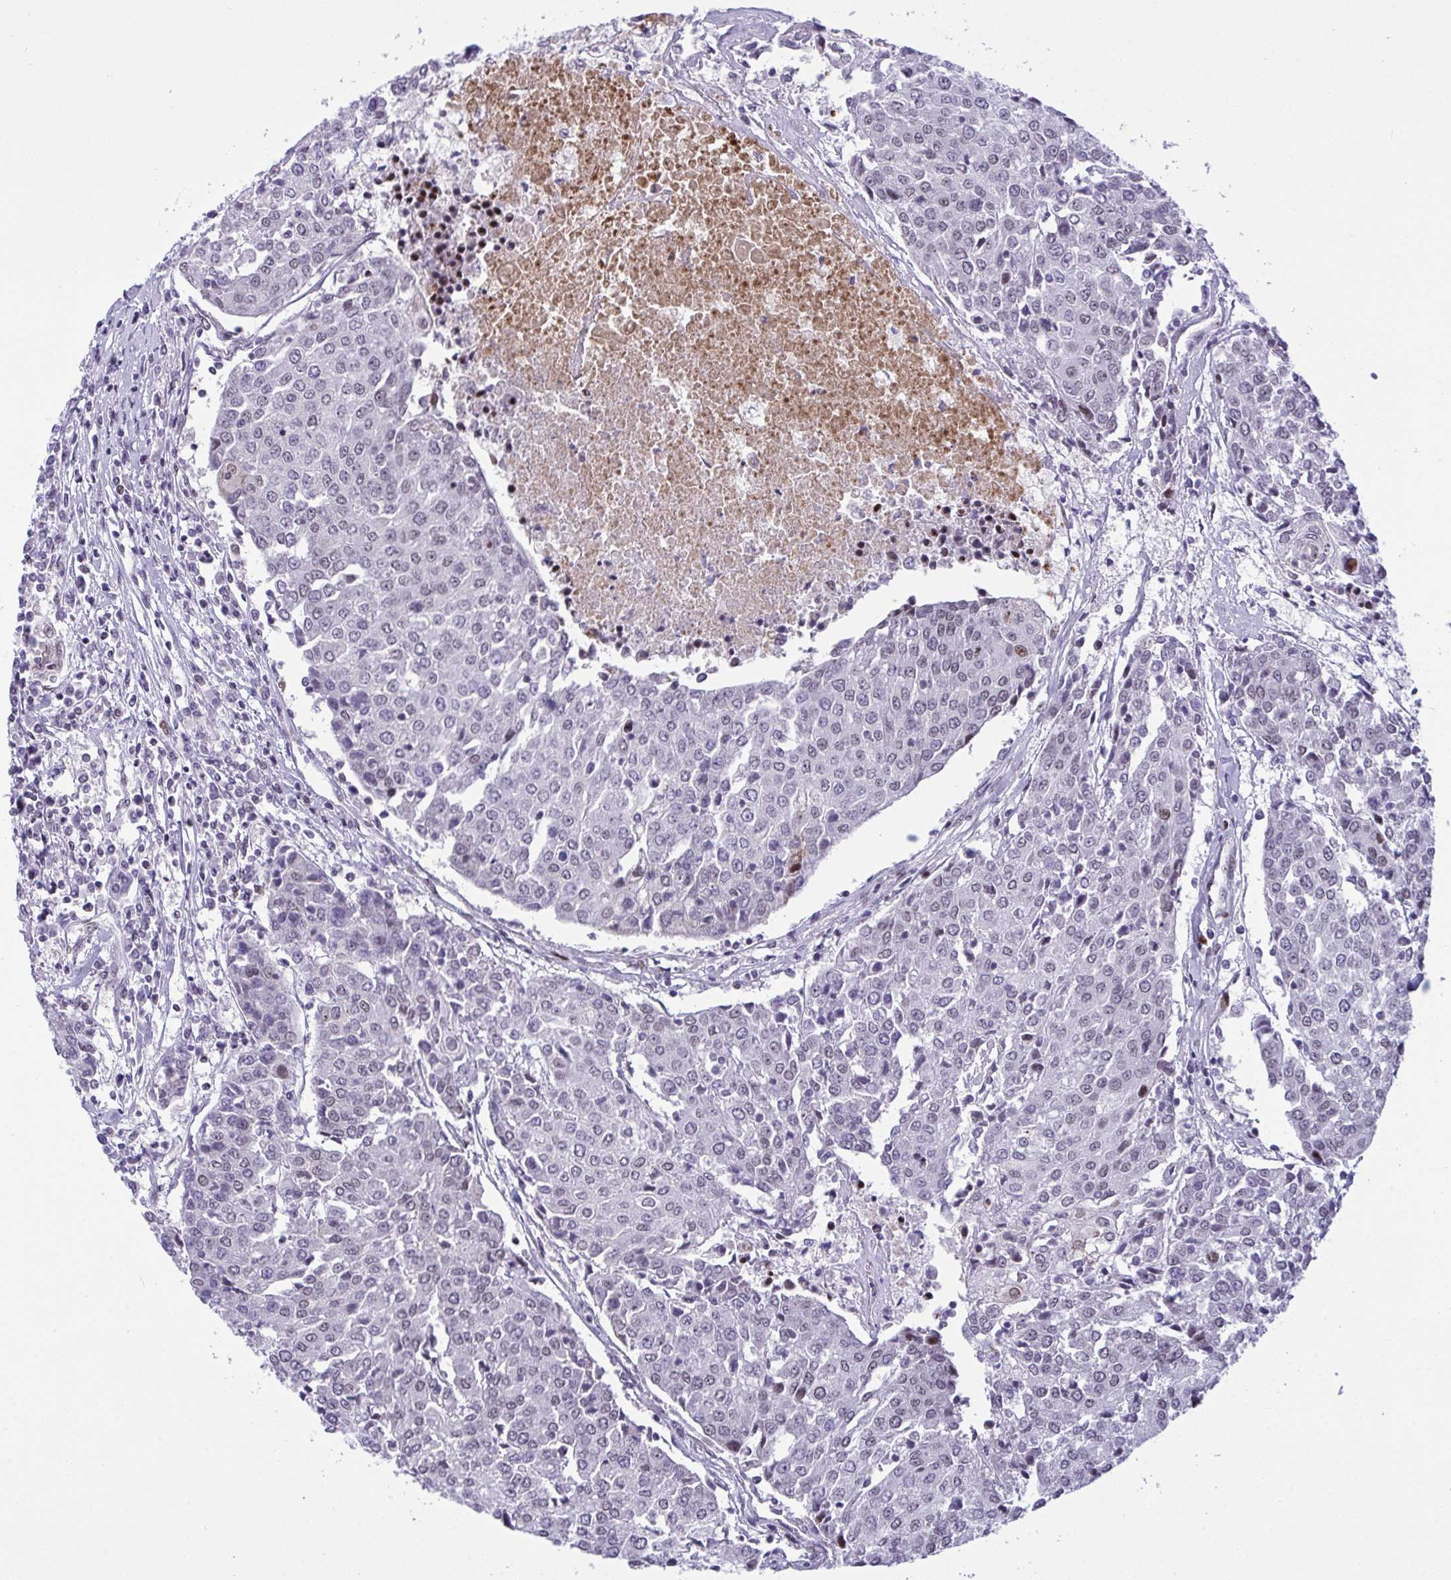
{"staining": {"intensity": "moderate", "quantity": "<25%", "location": "nuclear"}, "tissue": "urothelial cancer", "cell_type": "Tumor cells", "image_type": "cancer", "snomed": [{"axis": "morphology", "description": "Urothelial carcinoma, High grade"}, {"axis": "topography", "description": "Urinary bladder"}], "caption": "The histopathology image reveals a brown stain indicating the presence of a protein in the nuclear of tumor cells in urothelial carcinoma (high-grade).", "gene": "ZFHX3", "patient": {"sex": "female", "age": 85}}